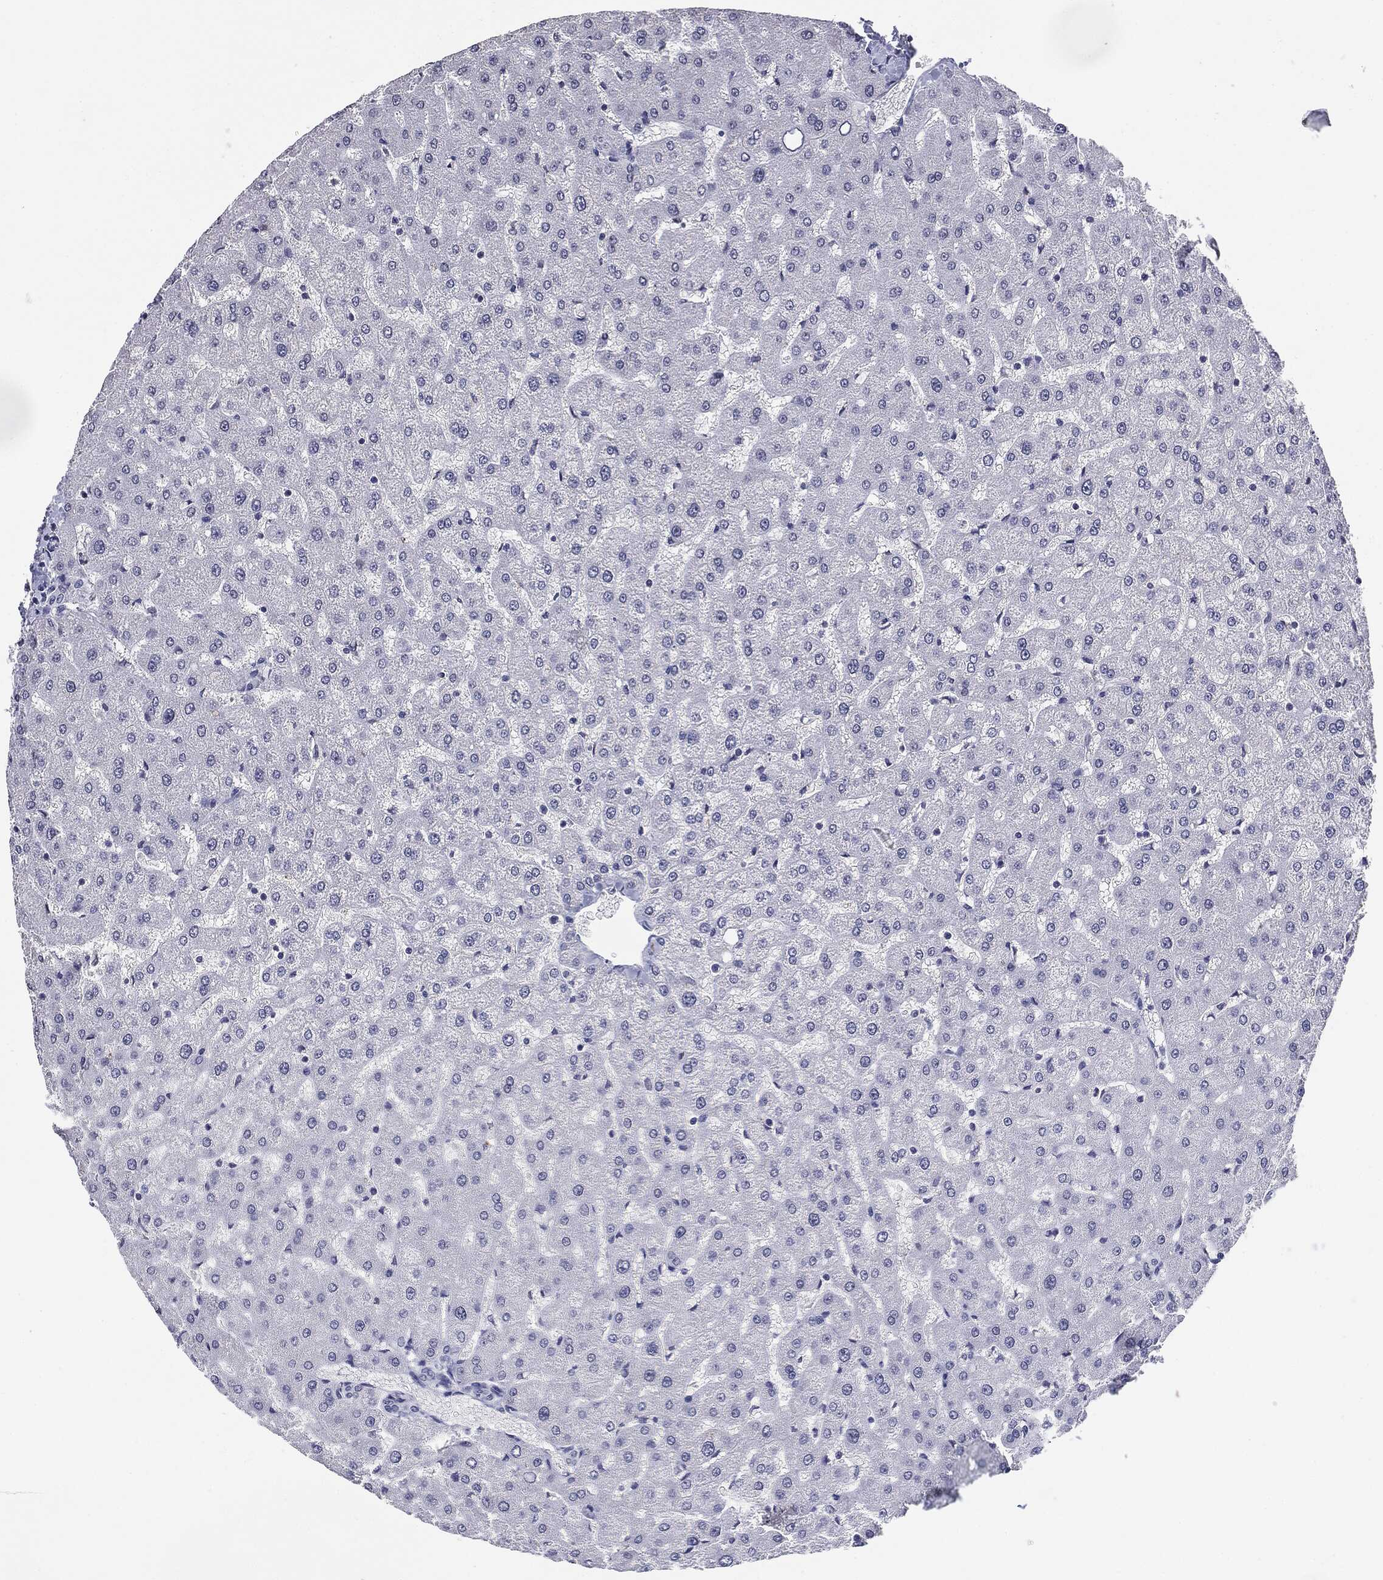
{"staining": {"intensity": "negative", "quantity": "none", "location": "none"}, "tissue": "liver", "cell_type": "Cholangiocytes", "image_type": "normal", "snomed": [{"axis": "morphology", "description": "Normal tissue, NOS"}, {"axis": "topography", "description": "Liver"}], "caption": "Immunohistochemistry (IHC) of unremarkable human liver exhibits no positivity in cholangiocytes. (Brightfield microscopy of DAB immunohistochemistry (IHC) at high magnification).", "gene": "SERPINB4", "patient": {"sex": "female", "age": 50}}